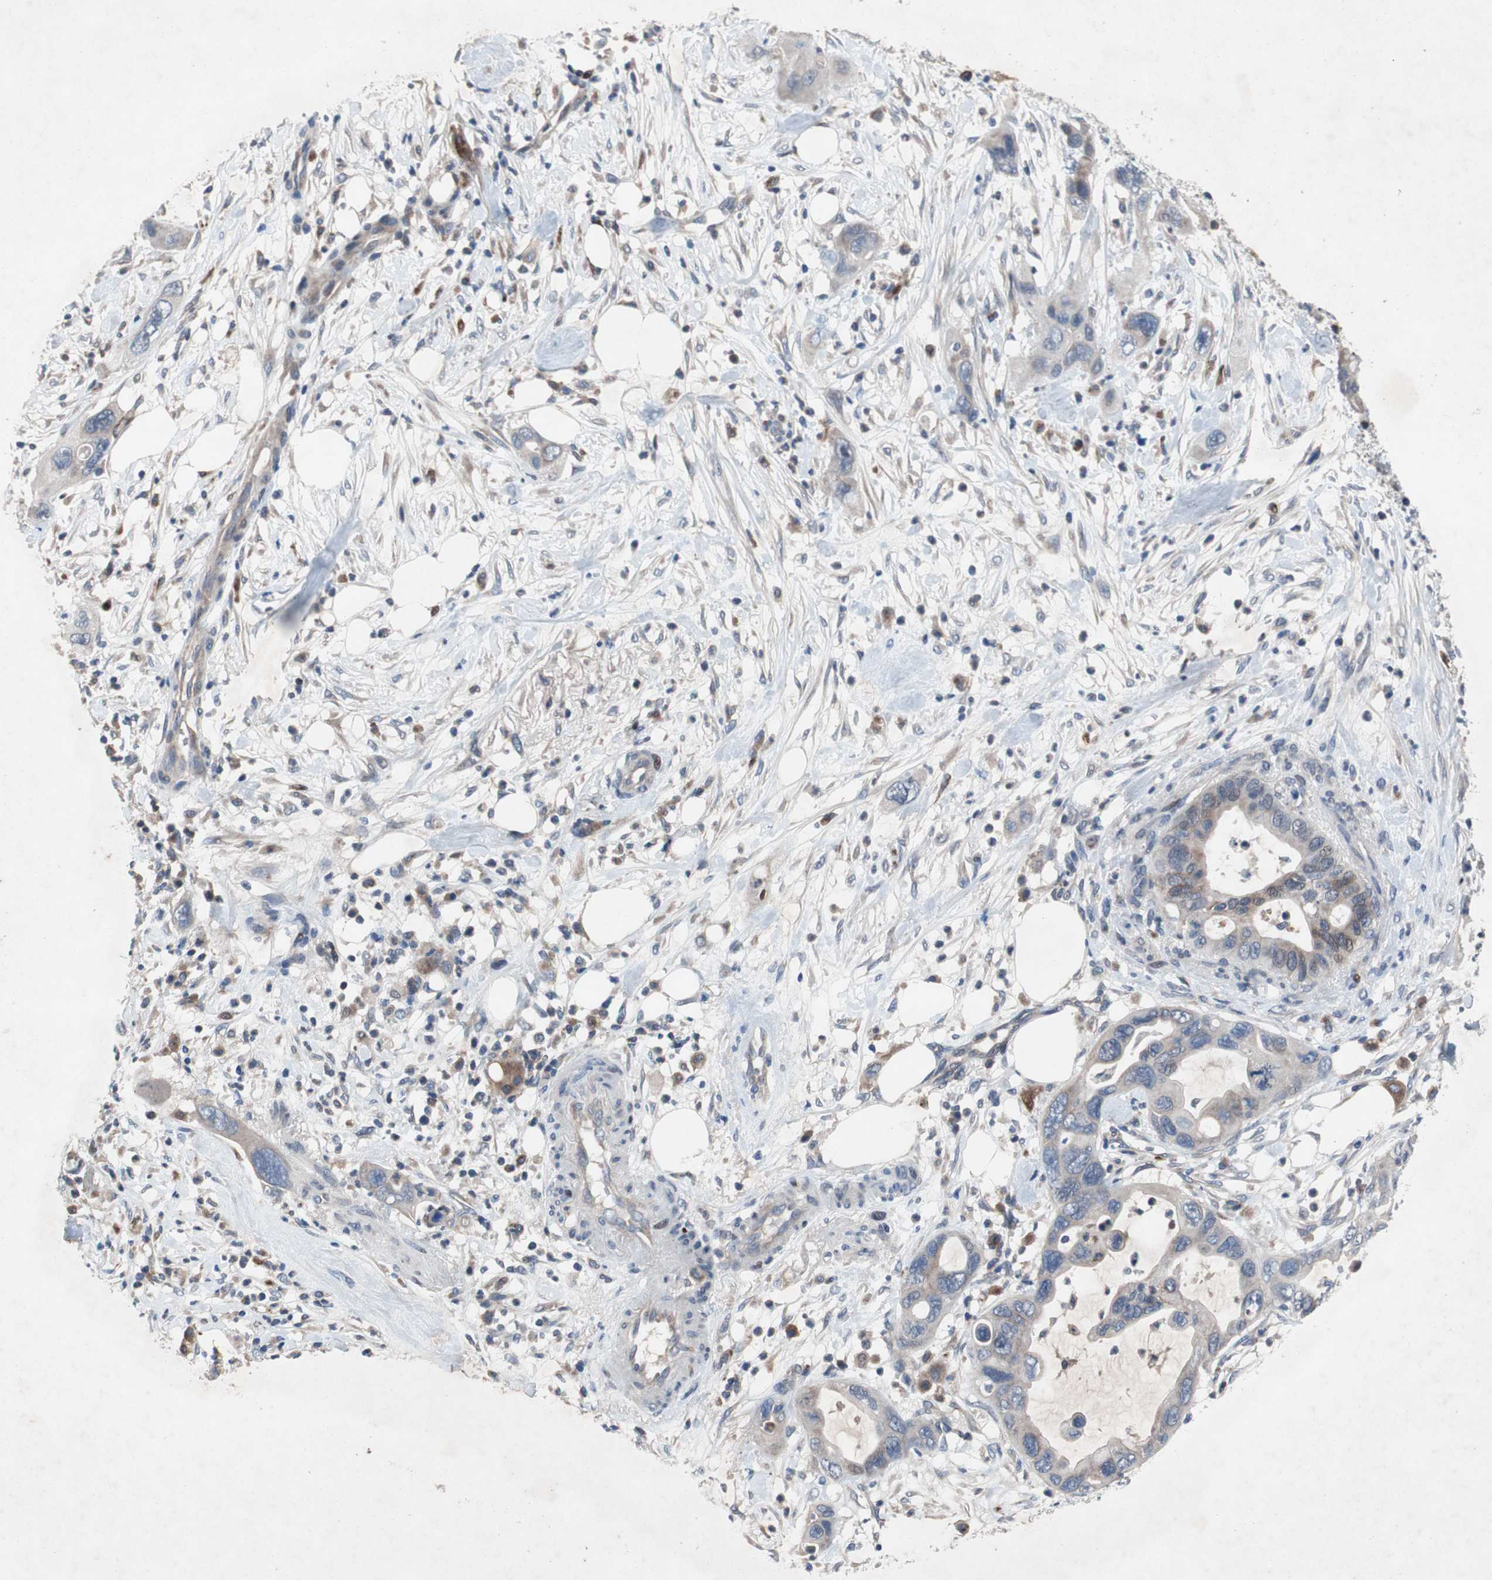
{"staining": {"intensity": "weak", "quantity": "<25%", "location": "cytoplasmic/membranous"}, "tissue": "pancreatic cancer", "cell_type": "Tumor cells", "image_type": "cancer", "snomed": [{"axis": "morphology", "description": "Adenocarcinoma, NOS"}, {"axis": "topography", "description": "Pancreas"}], "caption": "Adenocarcinoma (pancreatic) was stained to show a protein in brown. There is no significant expression in tumor cells.", "gene": "MUTYH", "patient": {"sex": "female", "age": 71}}